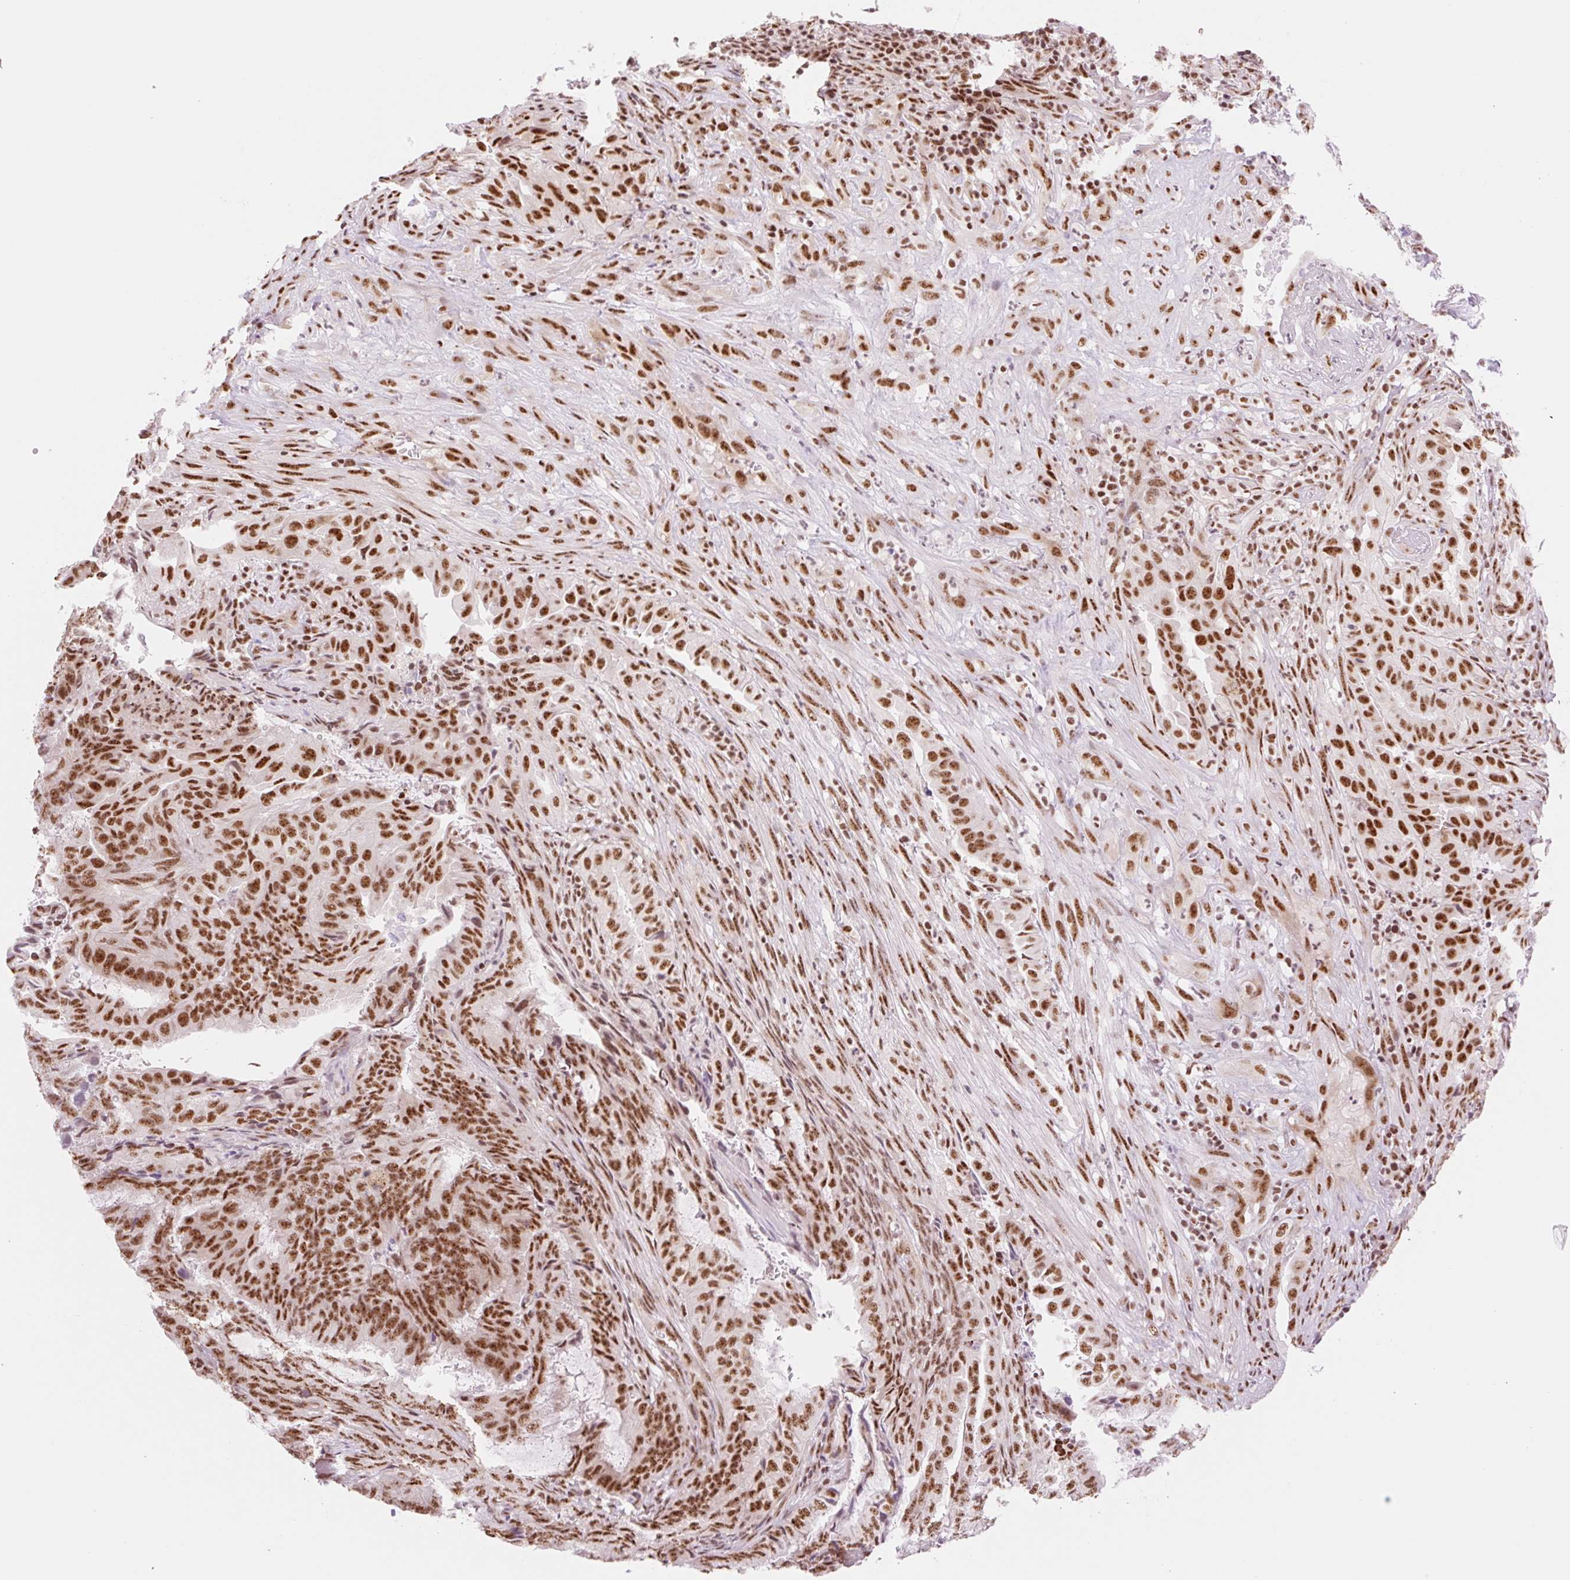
{"staining": {"intensity": "strong", "quantity": ">75%", "location": "nuclear"}, "tissue": "endometrial cancer", "cell_type": "Tumor cells", "image_type": "cancer", "snomed": [{"axis": "morphology", "description": "Adenocarcinoma, NOS"}, {"axis": "topography", "description": "Endometrium"}], "caption": "This photomicrograph exhibits endometrial cancer (adenocarcinoma) stained with immunohistochemistry to label a protein in brown. The nuclear of tumor cells show strong positivity for the protein. Nuclei are counter-stained blue.", "gene": "PRDM11", "patient": {"sex": "female", "age": 51}}